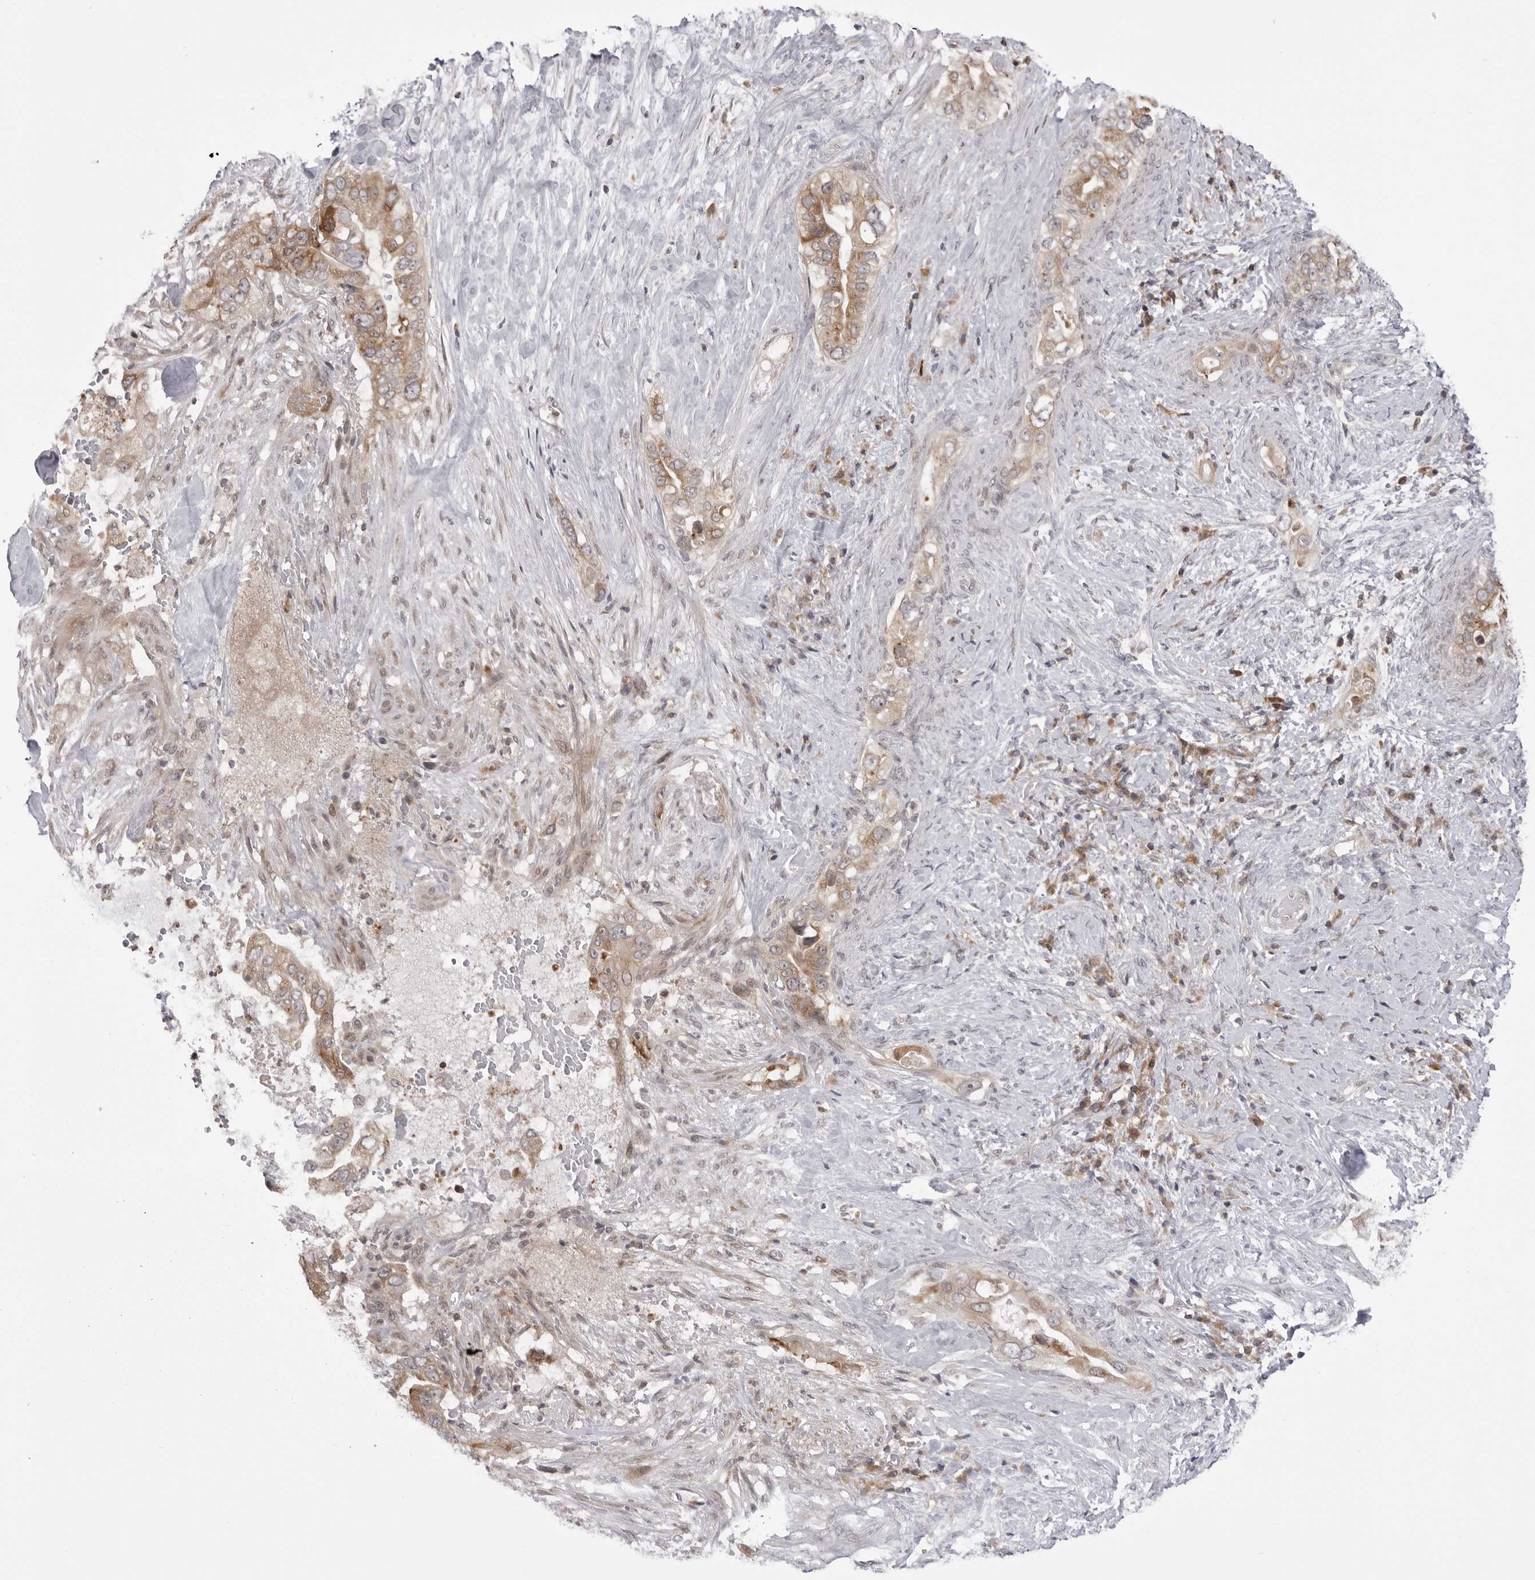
{"staining": {"intensity": "moderate", "quantity": ">75%", "location": "cytoplasmic/membranous"}, "tissue": "pancreatic cancer", "cell_type": "Tumor cells", "image_type": "cancer", "snomed": [{"axis": "morphology", "description": "Inflammation, NOS"}, {"axis": "morphology", "description": "Adenocarcinoma, NOS"}, {"axis": "topography", "description": "Pancreas"}], "caption": "This micrograph exhibits pancreatic cancer (adenocarcinoma) stained with immunohistochemistry to label a protein in brown. The cytoplasmic/membranous of tumor cells show moderate positivity for the protein. Nuclei are counter-stained blue.", "gene": "PTK2B", "patient": {"sex": "female", "age": 56}}